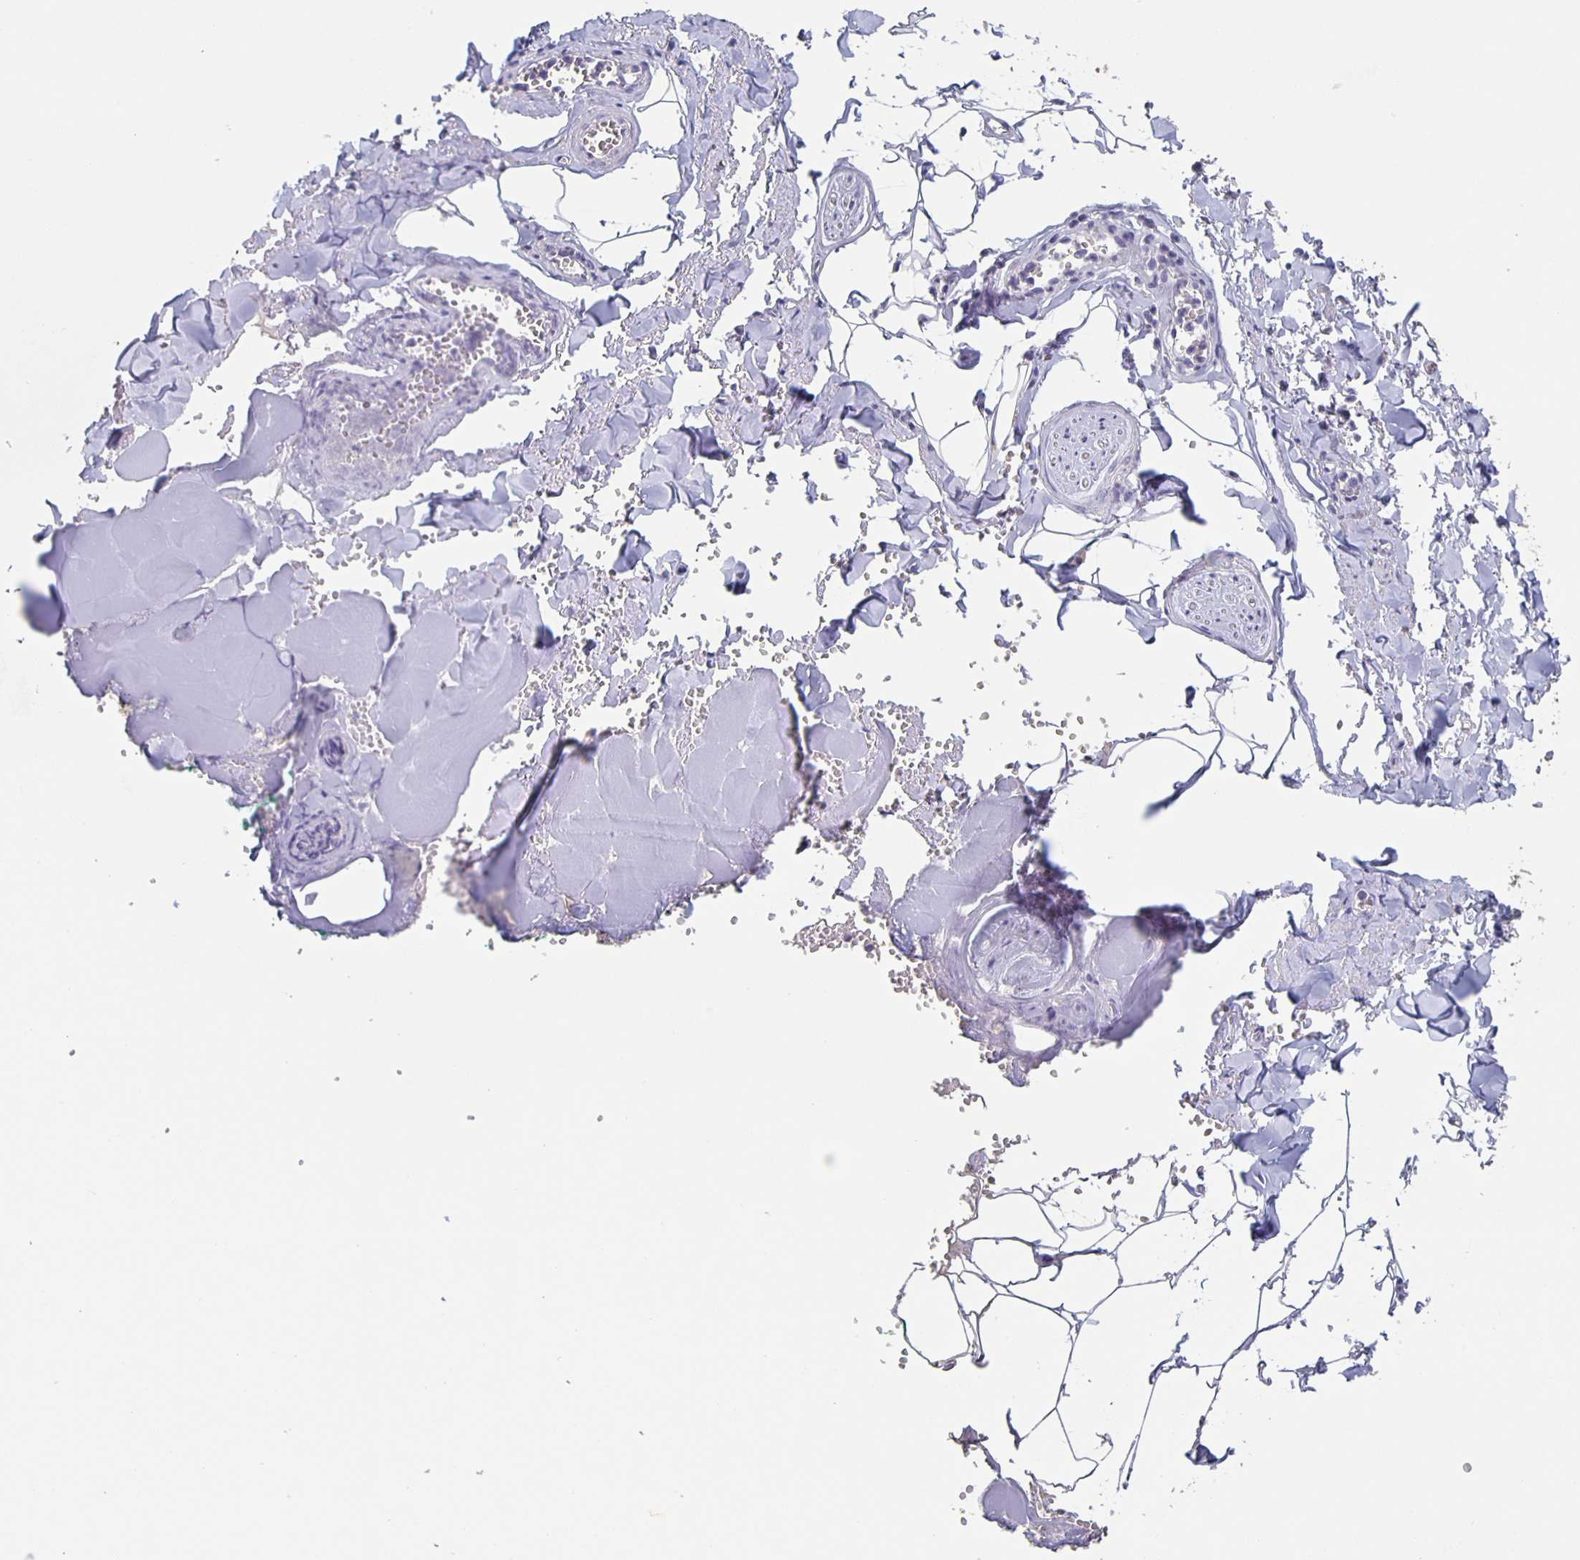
{"staining": {"intensity": "negative", "quantity": "none", "location": "none"}, "tissue": "adipose tissue", "cell_type": "Adipocytes", "image_type": "normal", "snomed": [{"axis": "morphology", "description": "Normal tissue, NOS"}, {"axis": "topography", "description": "Vulva"}, {"axis": "topography", "description": "Peripheral nerve tissue"}], "caption": "Adipose tissue stained for a protein using immunohistochemistry (IHC) displays no positivity adipocytes.", "gene": "CACNA2D2", "patient": {"sex": "female", "age": 66}}